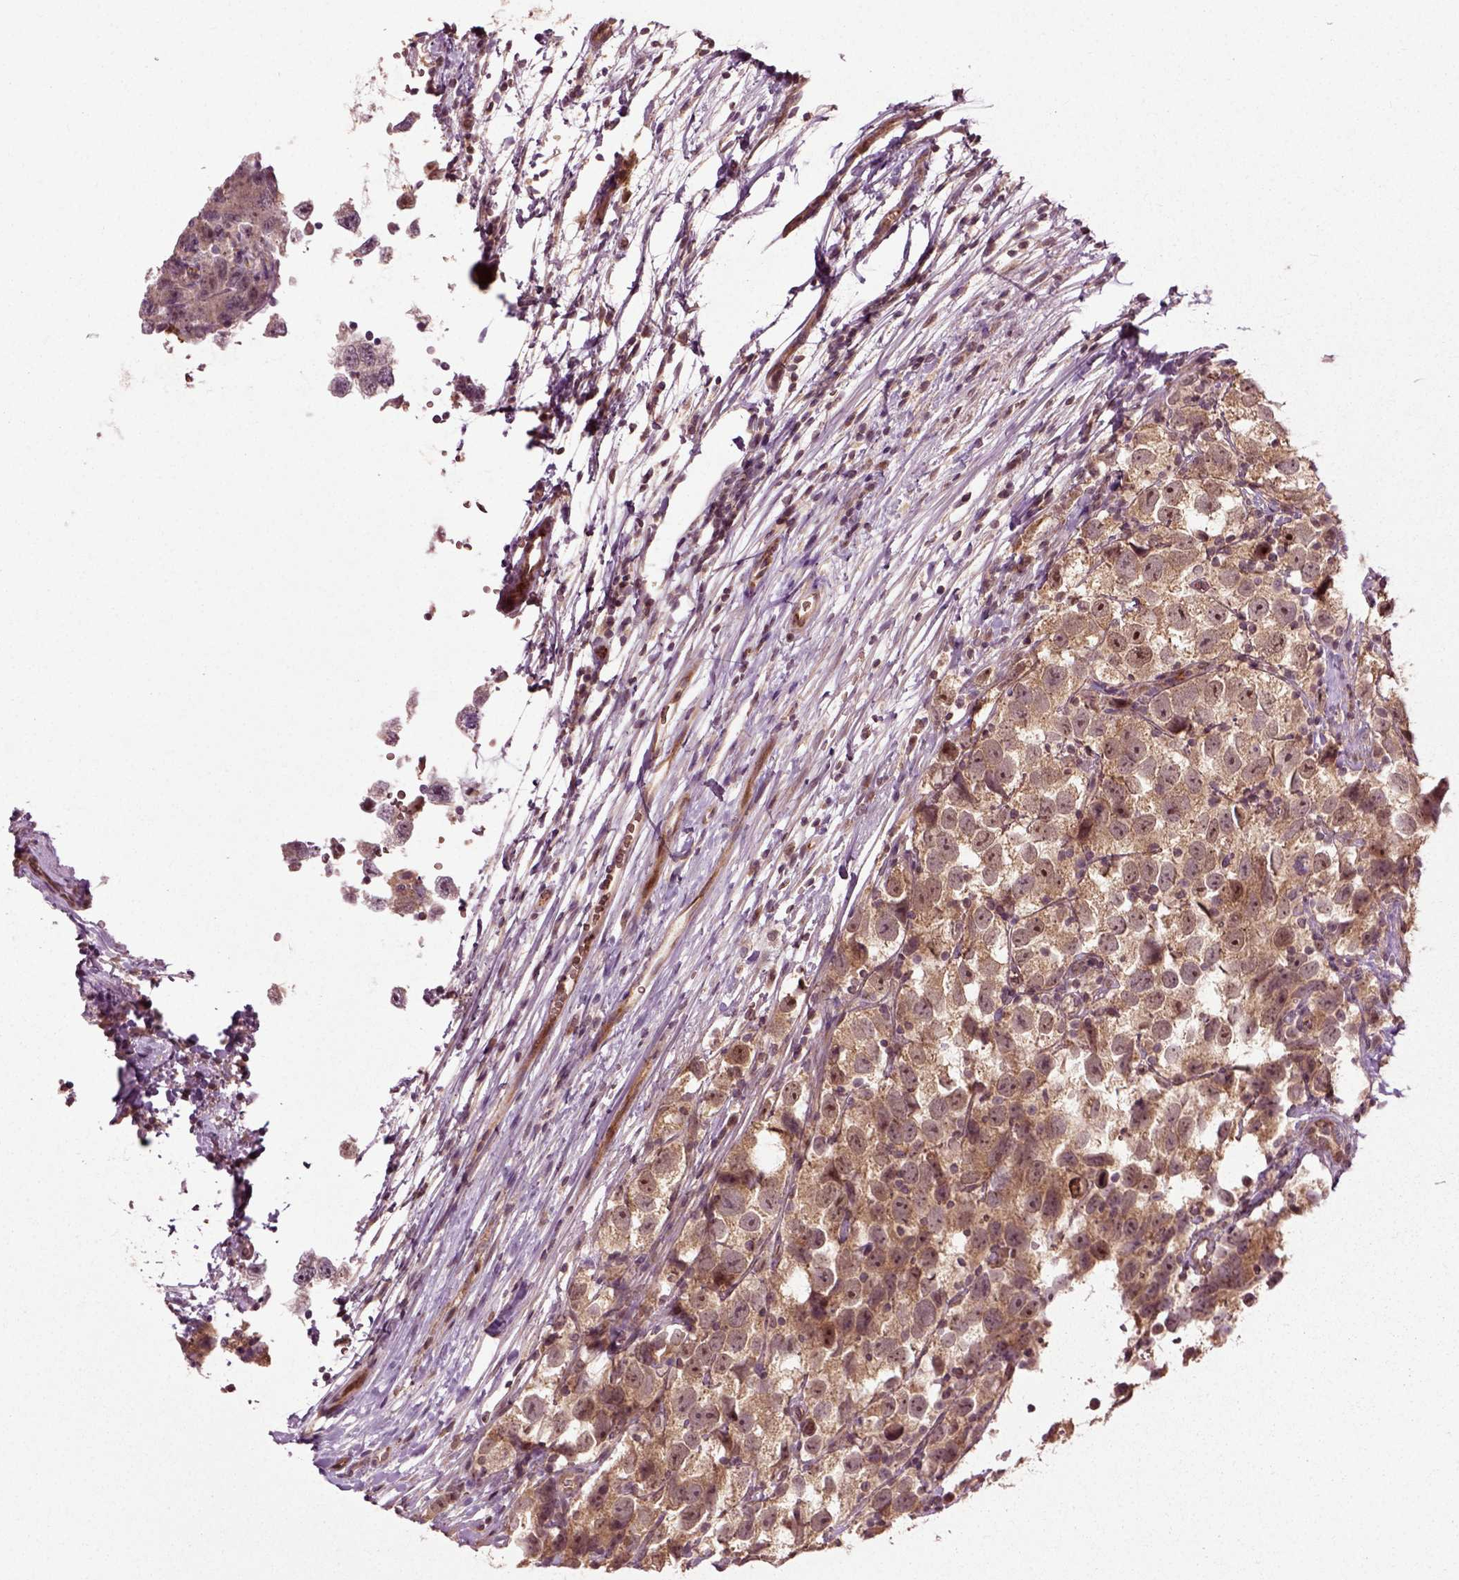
{"staining": {"intensity": "moderate", "quantity": ">75%", "location": "cytoplasmic/membranous"}, "tissue": "testis cancer", "cell_type": "Tumor cells", "image_type": "cancer", "snomed": [{"axis": "morphology", "description": "Seminoma, NOS"}, {"axis": "topography", "description": "Testis"}], "caption": "Immunohistochemistry of seminoma (testis) exhibits medium levels of moderate cytoplasmic/membranous positivity in about >75% of tumor cells. Nuclei are stained in blue.", "gene": "PLCD3", "patient": {"sex": "male", "age": 26}}